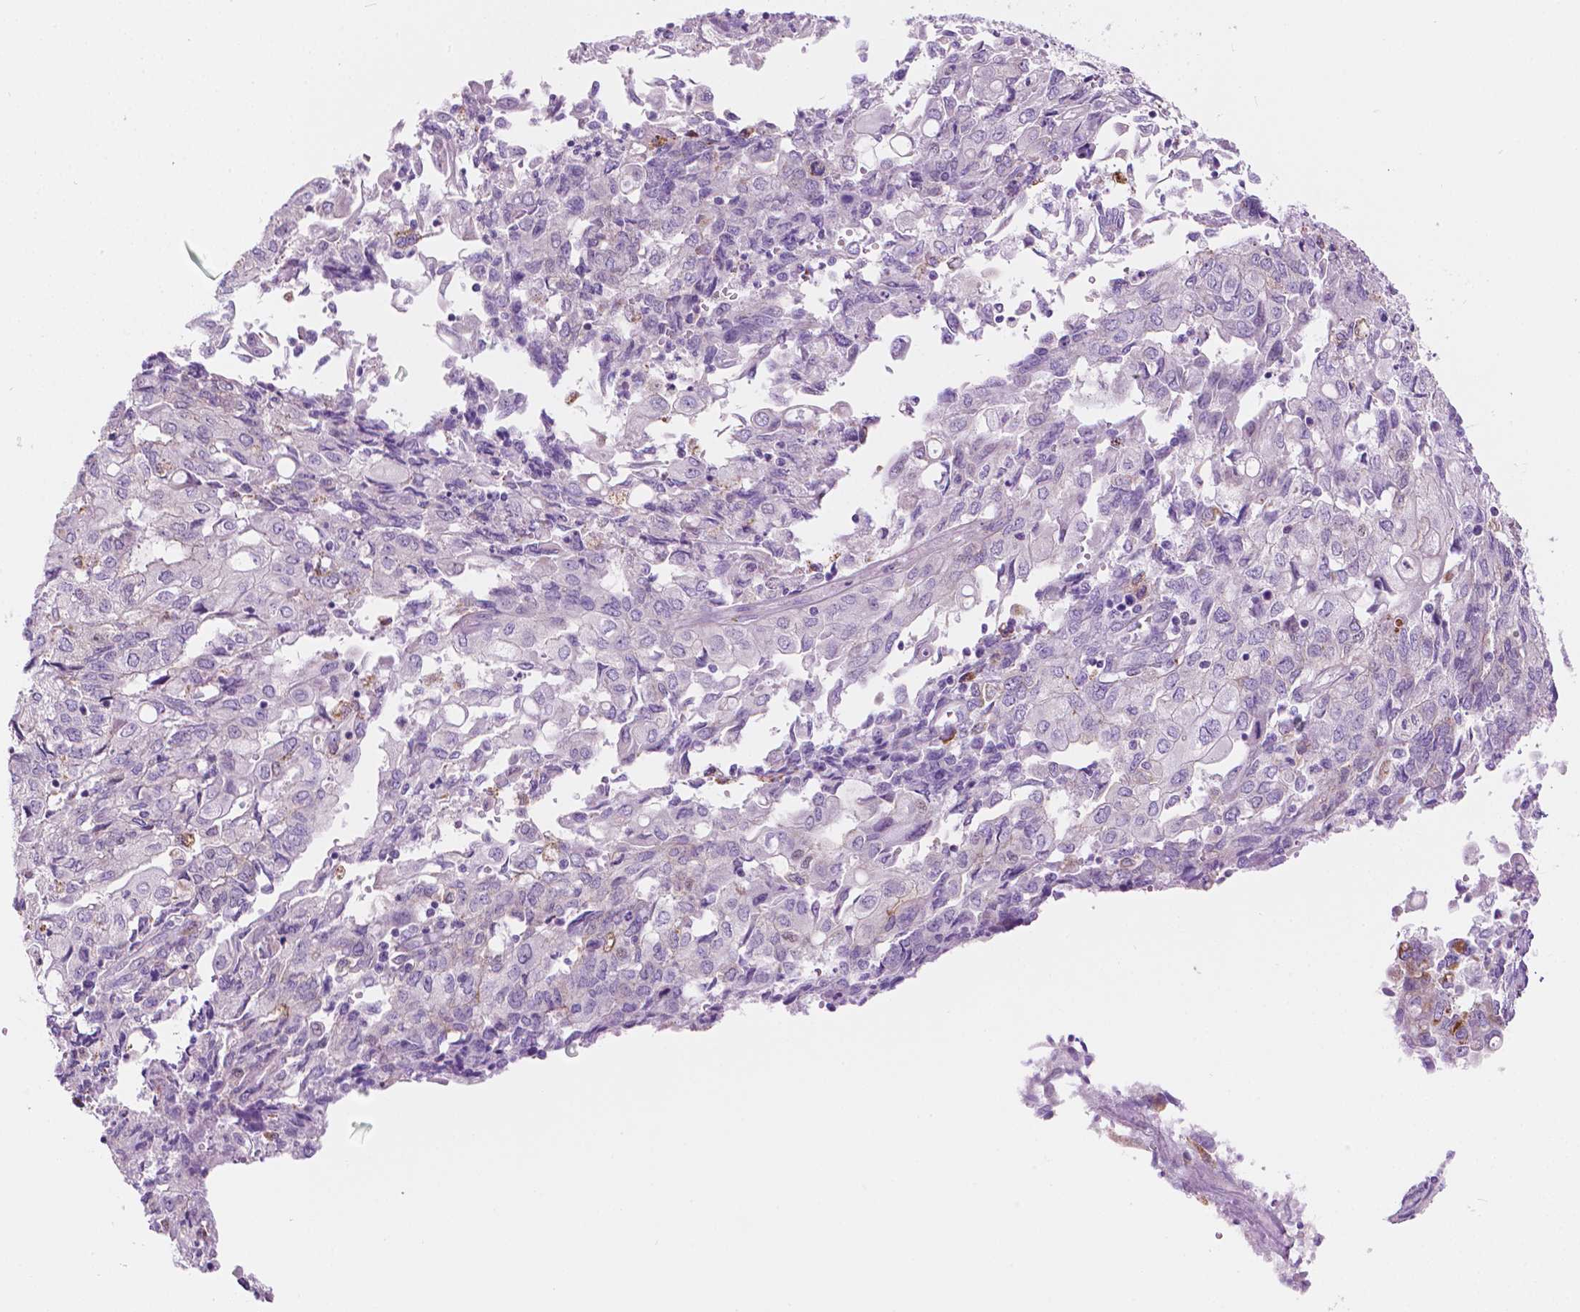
{"staining": {"intensity": "negative", "quantity": "none", "location": "none"}, "tissue": "endometrial cancer", "cell_type": "Tumor cells", "image_type": "cancer", "snomed": [{"axis": "morphology", "description": "Adenocarcinoma, NOS"}, {"axis": "topography", "description": "Endometrium"}], "caption": "Immunohistochemical staining of human endometrial cancer displays no significant expression in tumor cells.", "gene": "NOS1AP", "patient": {"sex": "female", "age": 54}}